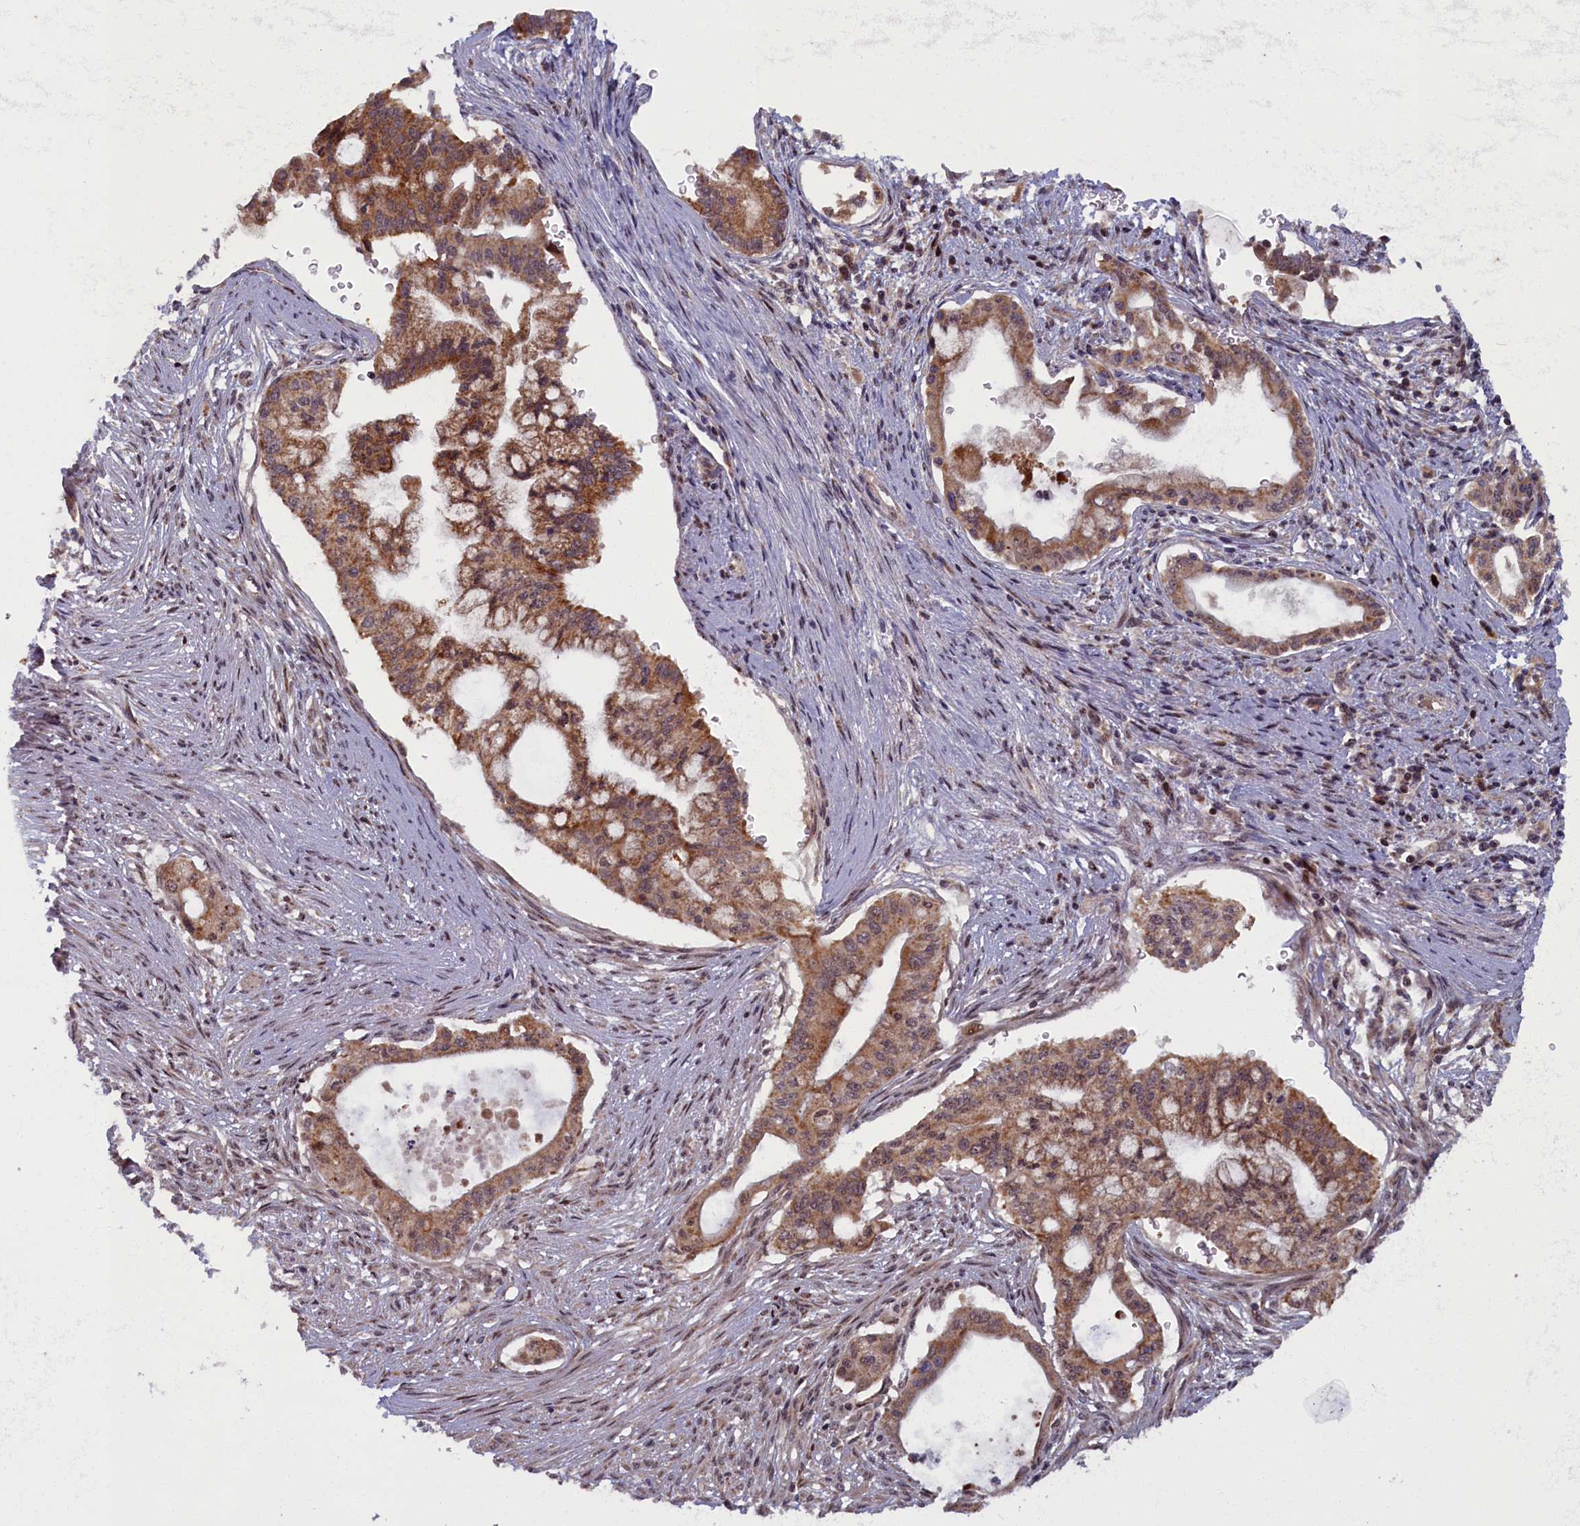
{"staining": {"intensity": "moderate", "quantity": ">75%", "location": "cytoplasmic/membranous"}, "tissue": "pancreatic cancer", "cell_type": "Tumor cells", "image_type": "cancer", "snomed": [{"axis": "morphology", "description": "Adenocarcinoma, NOS"}, {"axis": "topography", "description": "Pancreas"}], "caption": "Immunohistochemical staining of human adenocarcinoma (pancreatic) exhibits moderate cytoplasmic/membranous protein positivity in about >75% of tumor cells.", "gene": "PLA2G10", "patient": {"sex": "male", "age": 46}}